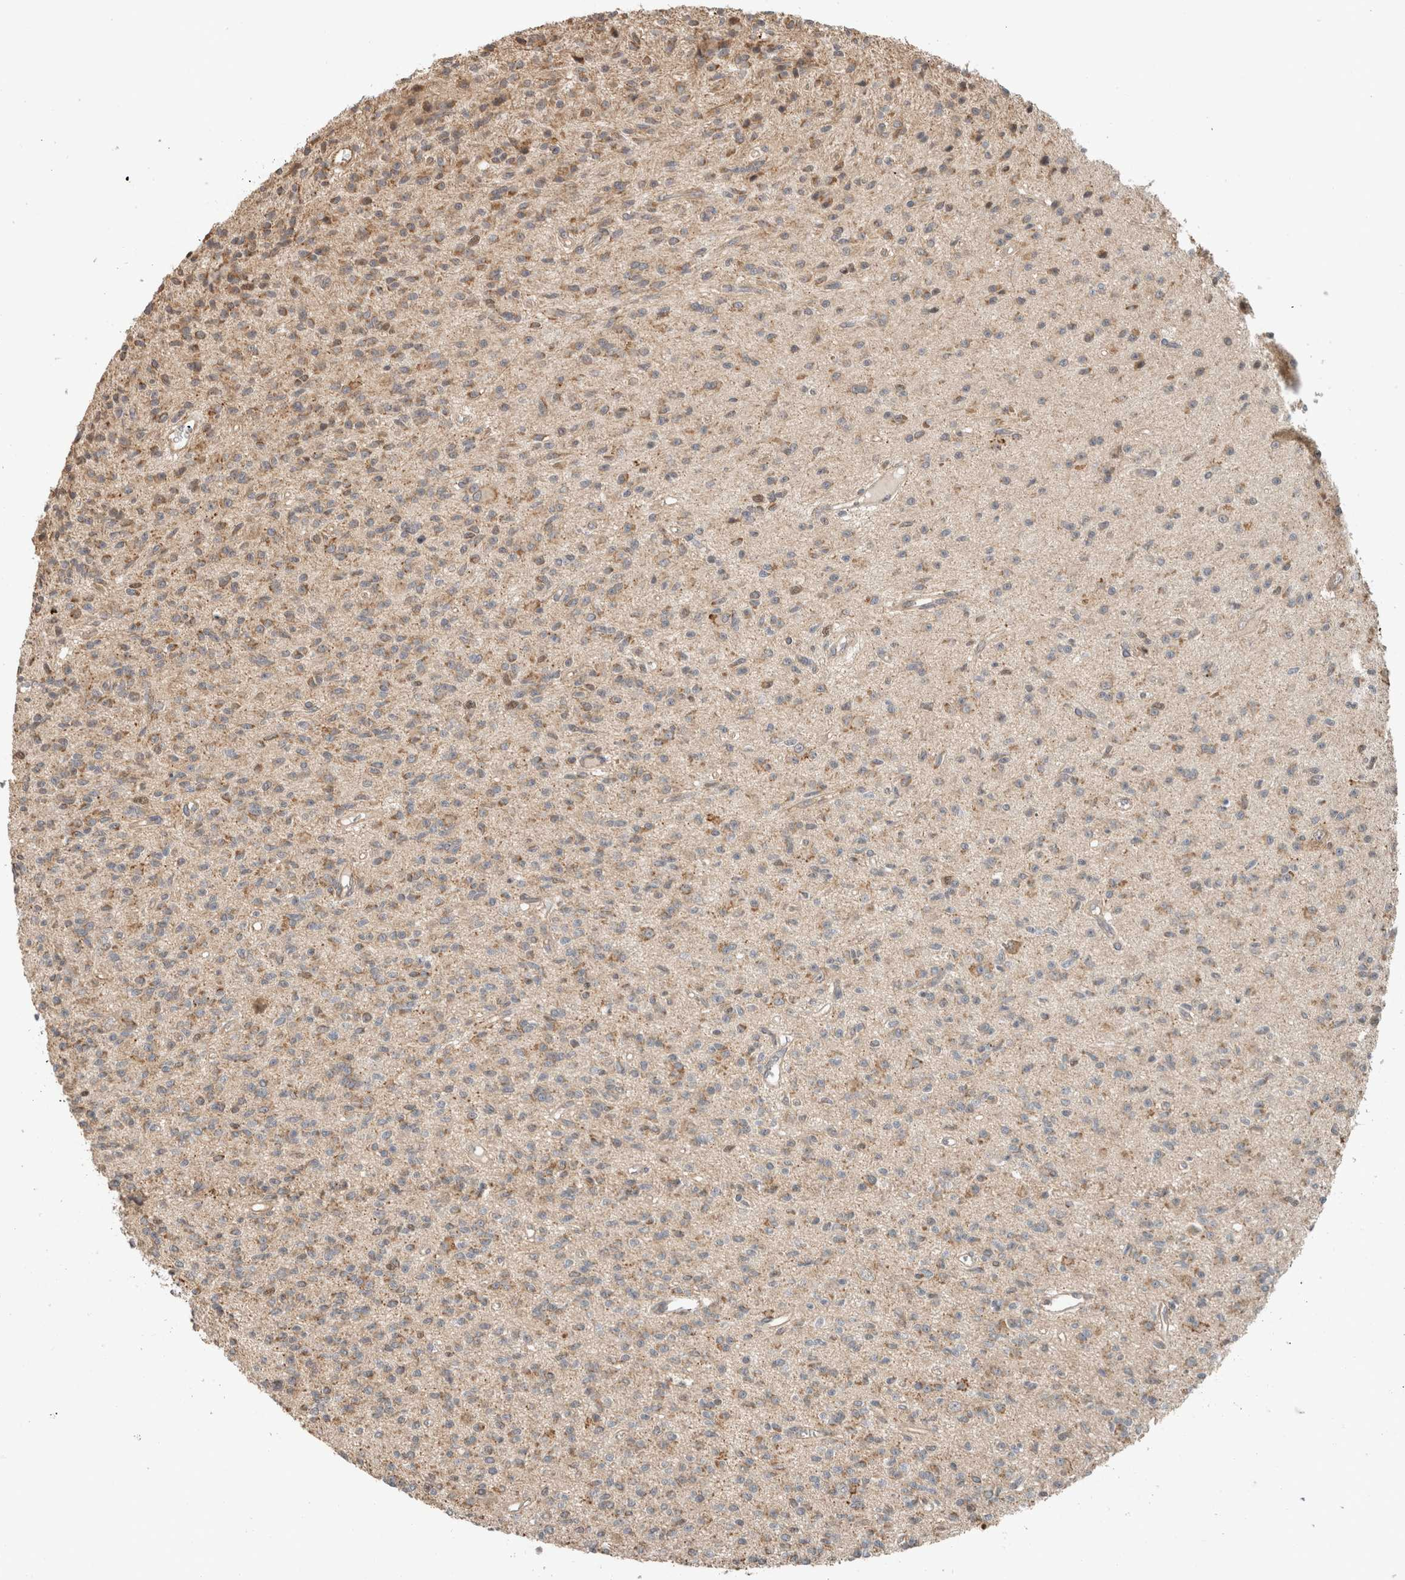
{"staining": {"intensity": "moderate", "quantity": ">75%", "location": "cytoplasmic/membranous"}, "tissue": "glioma", "cell_type": "Tumor cells", "image_type": "cancer", "snomed": [{"axis": "morphology", "description": "Glioma, malignant, High grade"}, {"axis": "topography", "description": "Brain"}], "caption": "Human malignant glioma (high-grade) stained with a protein marker exhibits moderate staining in tumor cells.", "gene": "GINS4", "patient": {"sex": "male", "age": 34}}